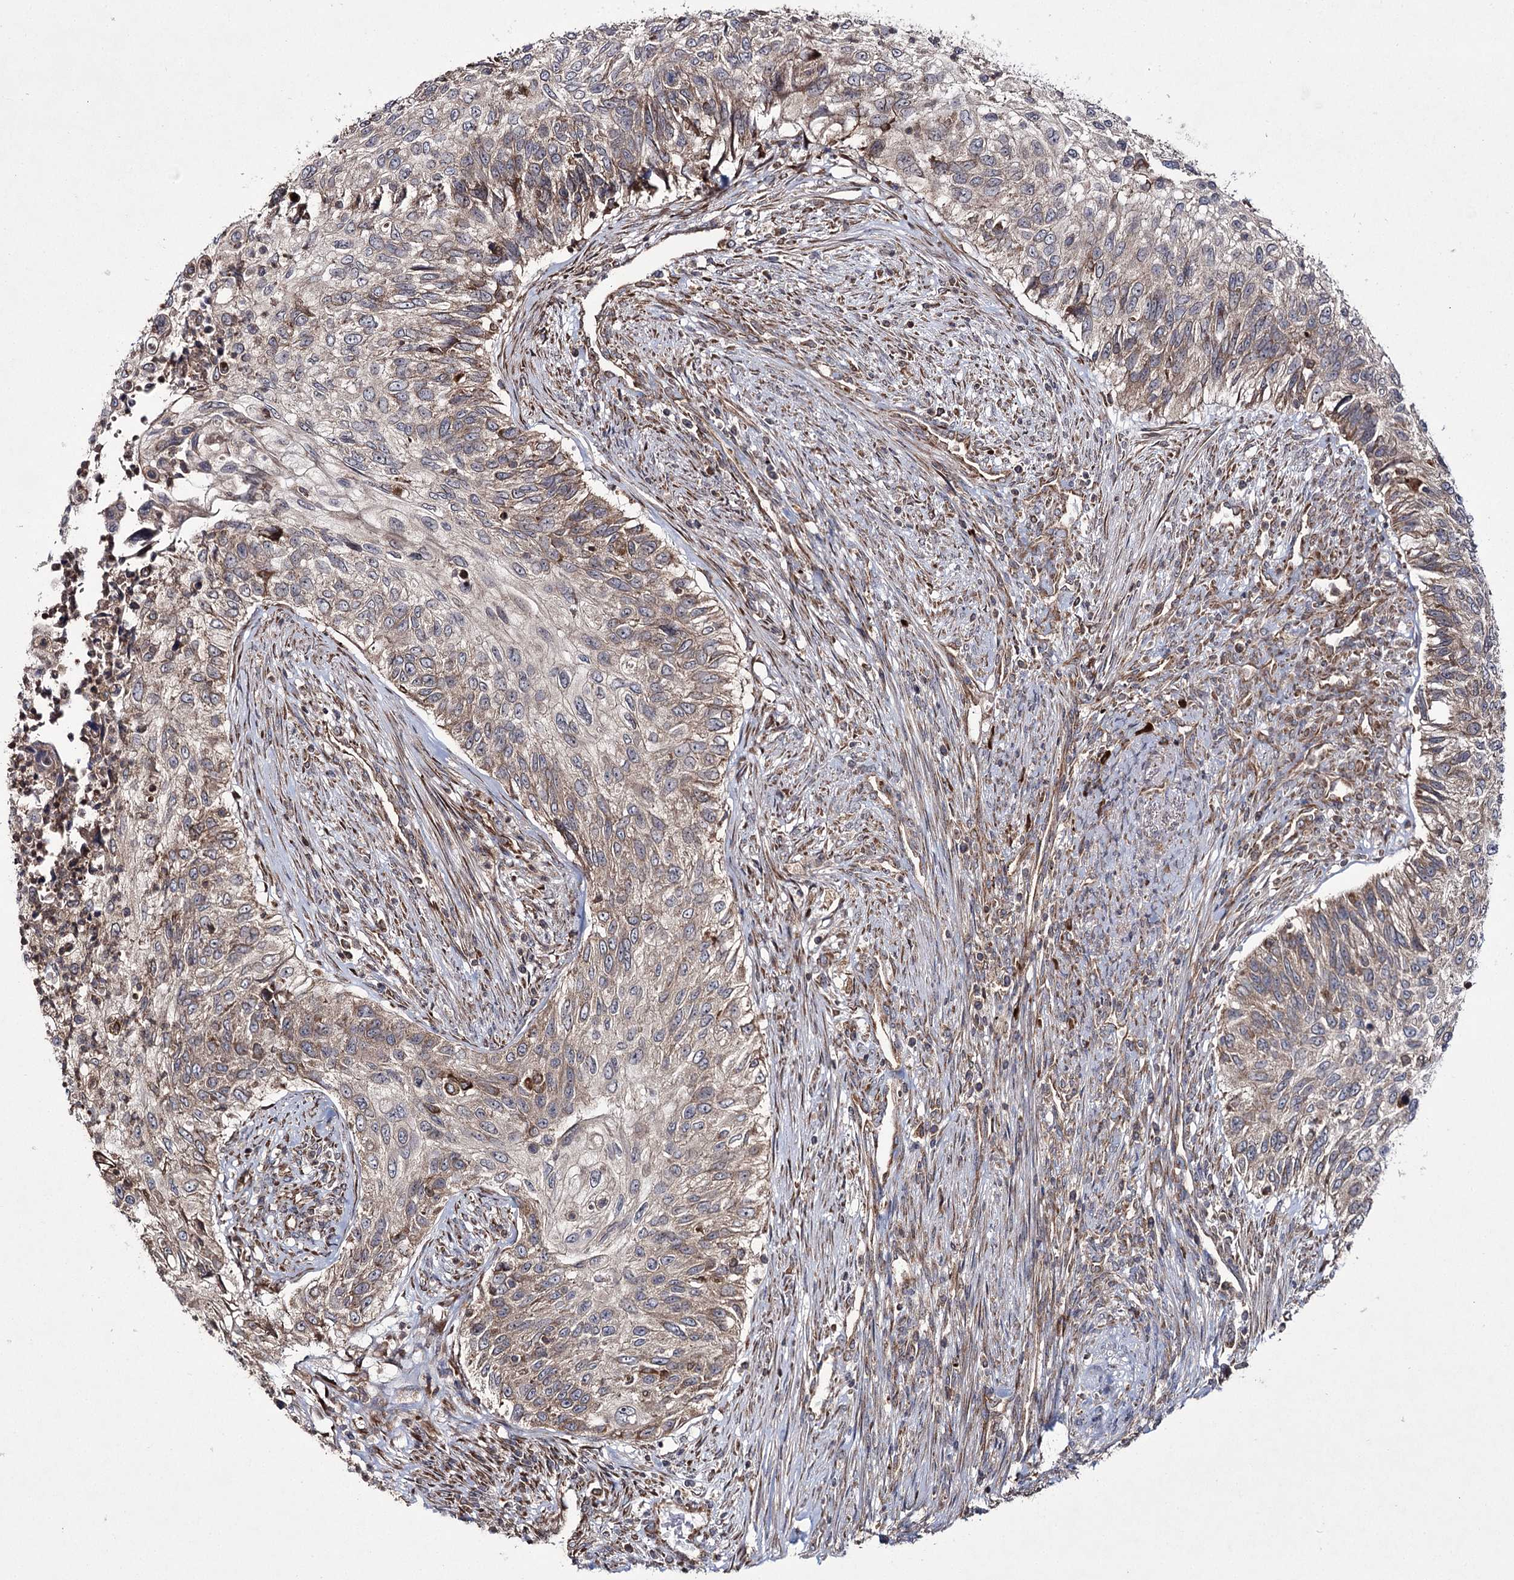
{"staining": {"intensity": "weak", "quantity": ">75%", "location": "cytoplasmic/membranous"}, "tissue": "urothelial cancer", "cell_type": "Tumor cells", "image_type": "cancer", "snomed": [{"axis": "morphology", "description": "Urothelial carcinoma, High grade"}, {"axis": "topography", "description": "Urinary bladder"}], "caption": "Urothelial cancer stained with a brown dye exhibits weak cytoplasmic/membranous positive positivity in about >75% of tumor cells.", "gene": "HECTD2", "patient": {"sex": "female", "age": 60}}